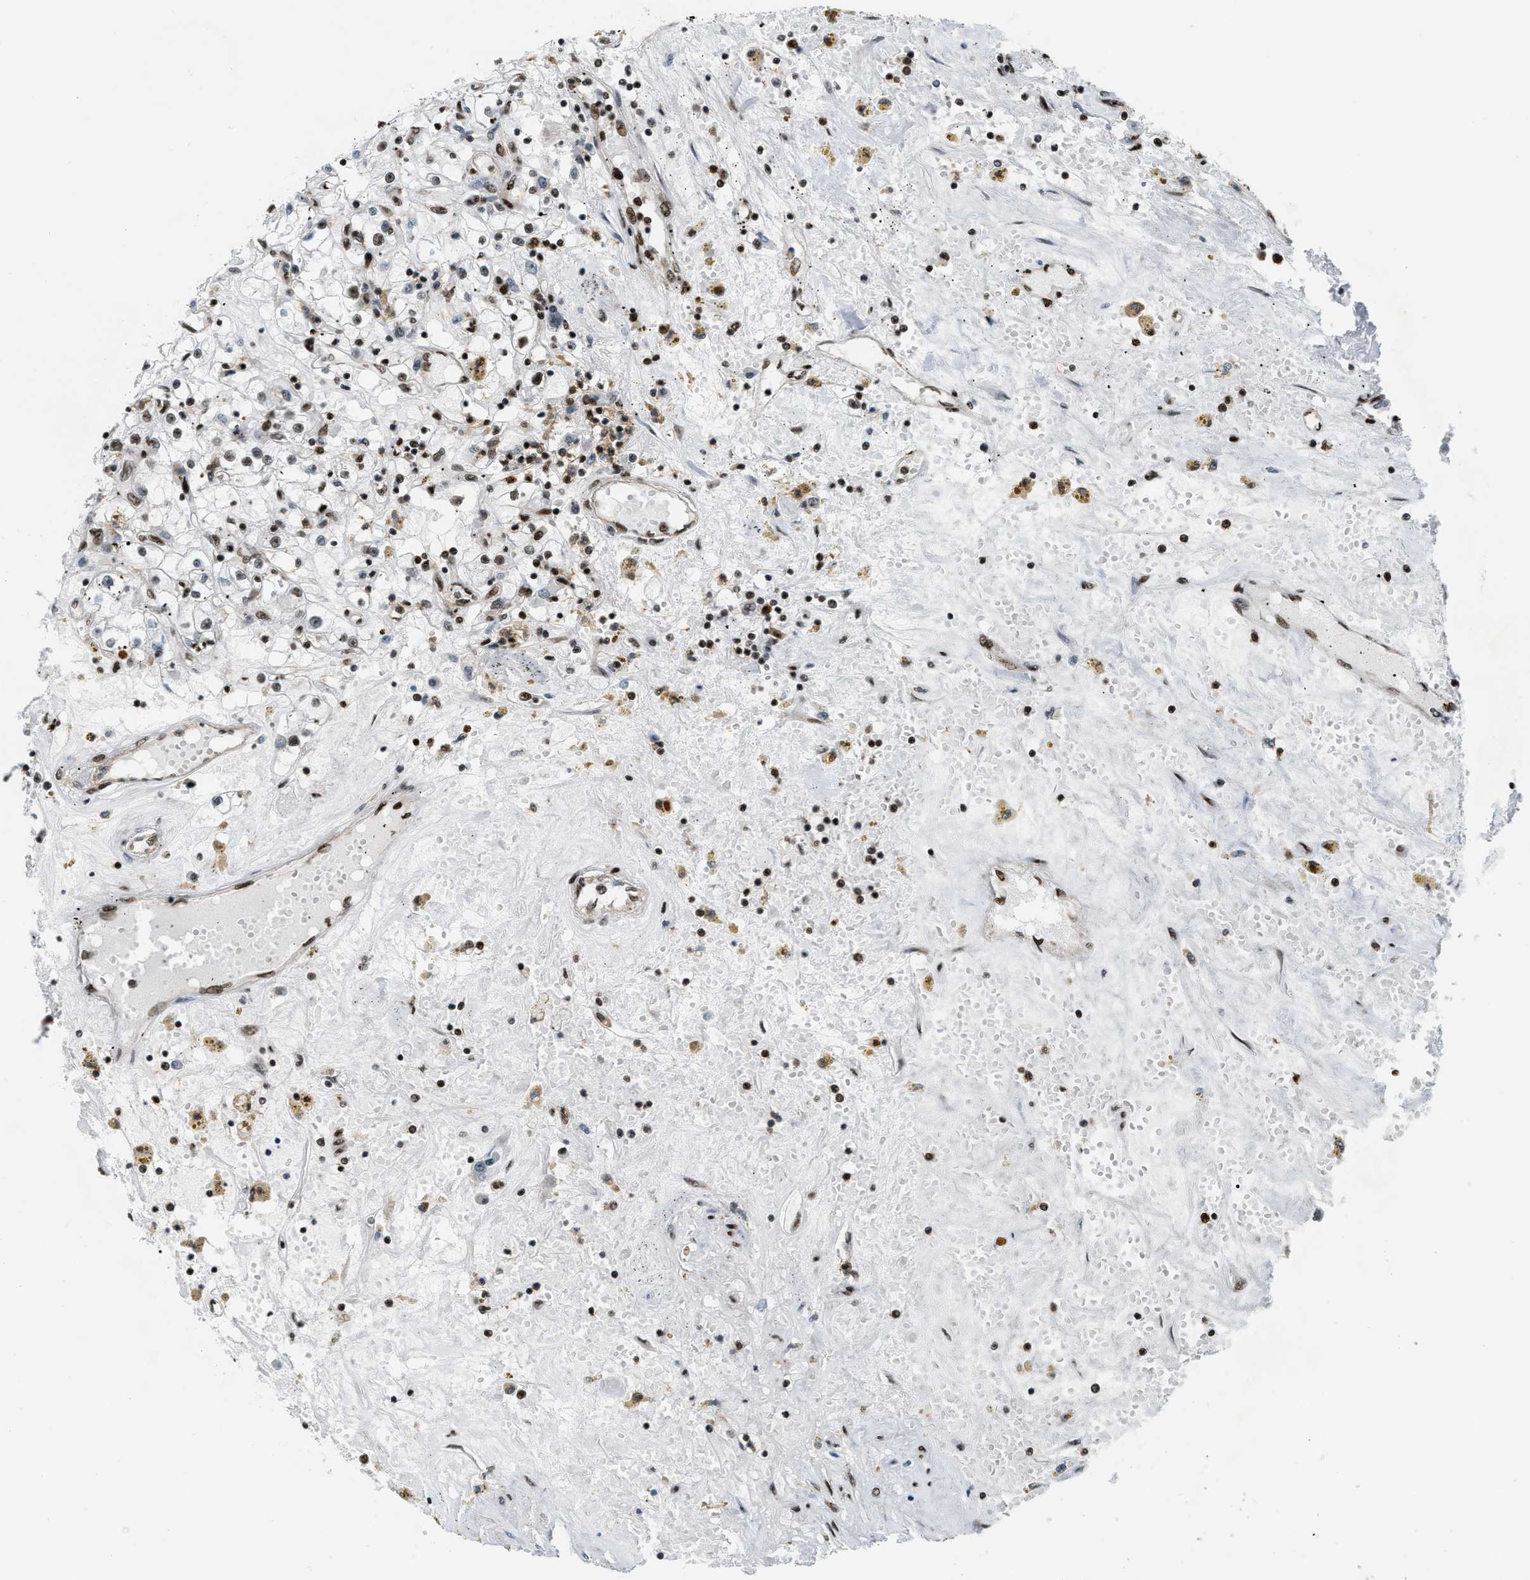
{"staining": {"intensity": "weak", "quantity": "<25%", "location": "nuclear"}, "tissue": "renal cancer", "cell_type": "Tumor cells", "image_type": "cancer", "snomed": [{"axis": "morphology", "description": "Adenocarcinoma, NOS"}, {"axis": "topography", "description": "Kidney"}], "caption": "Immunohistochemistry histopathology image of neoplastic tissue: adenocarcinoma (renal) stained with DAB (3,3'-diaminobenzidine) demonstrates no significant protein positivity in tumor cells.", "gene": "NUMA1", "patient": {"sex": "male", "age": 56}}